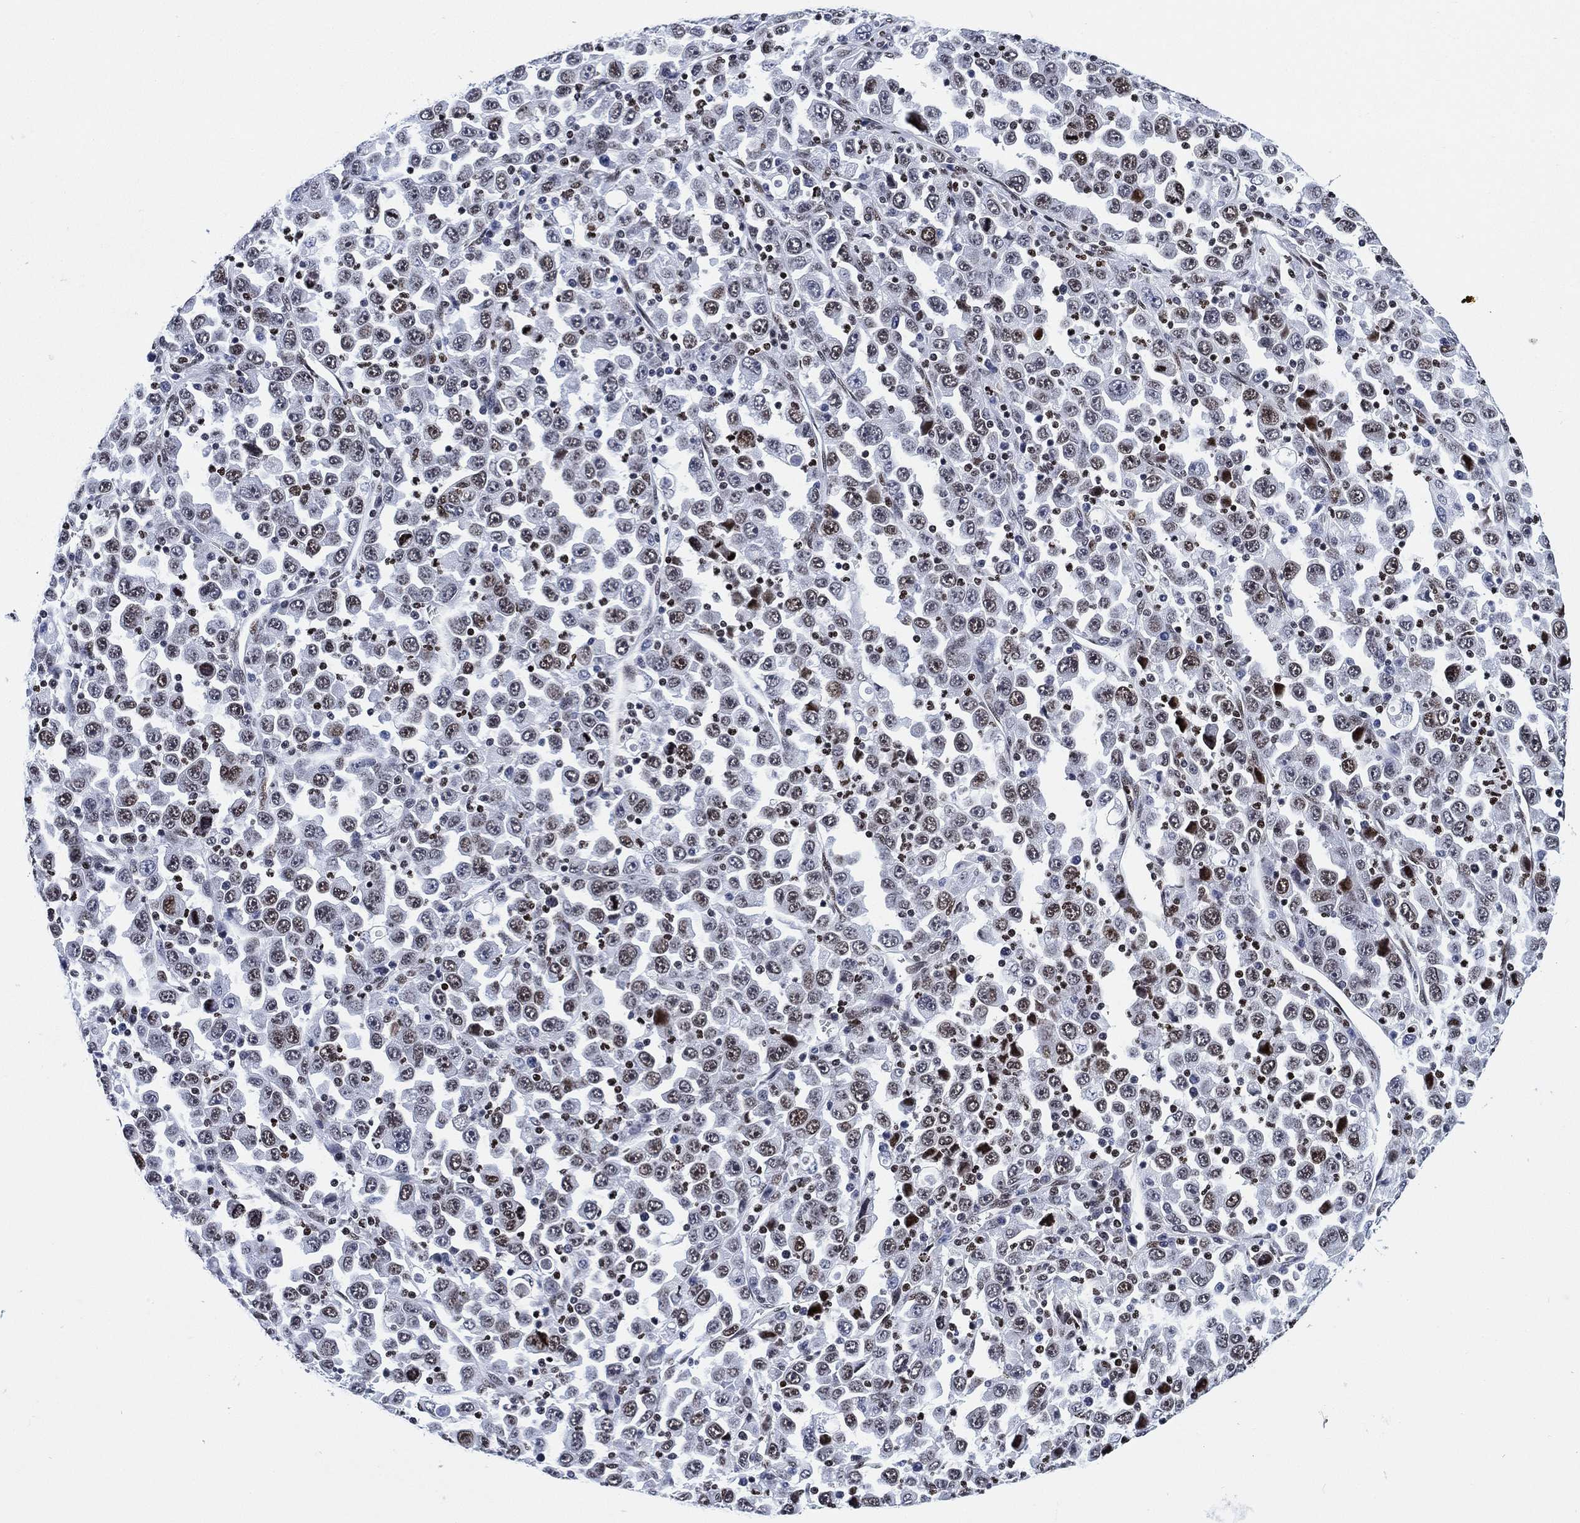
{"staining": {"intensity": "moderate", "quantity": "25%-75%", "location": "nuclear"}, "tissue": "stomach cancer", "cell_type": "Tumor cells", "image_type": "cancer", "snomed": [{"axis": "morphology", "description": "Normal tissue, NOS"}, {"axis": "morphology", "description": "Adenocarcinoma, NOS"}, {"axis": "topography", "description": "Stomach, upper"}, {"axis": "topography", "description": "Stomach"}], "caption": "An immunohistochemistry (IHC) histopathology image of tumor tissue is shown. Protein staining in brown labels moderate nuclear positivity in stomach cancer within tumor cells.", "gene": "H1-10", "patient": {"sex": "male", "age": 59}}